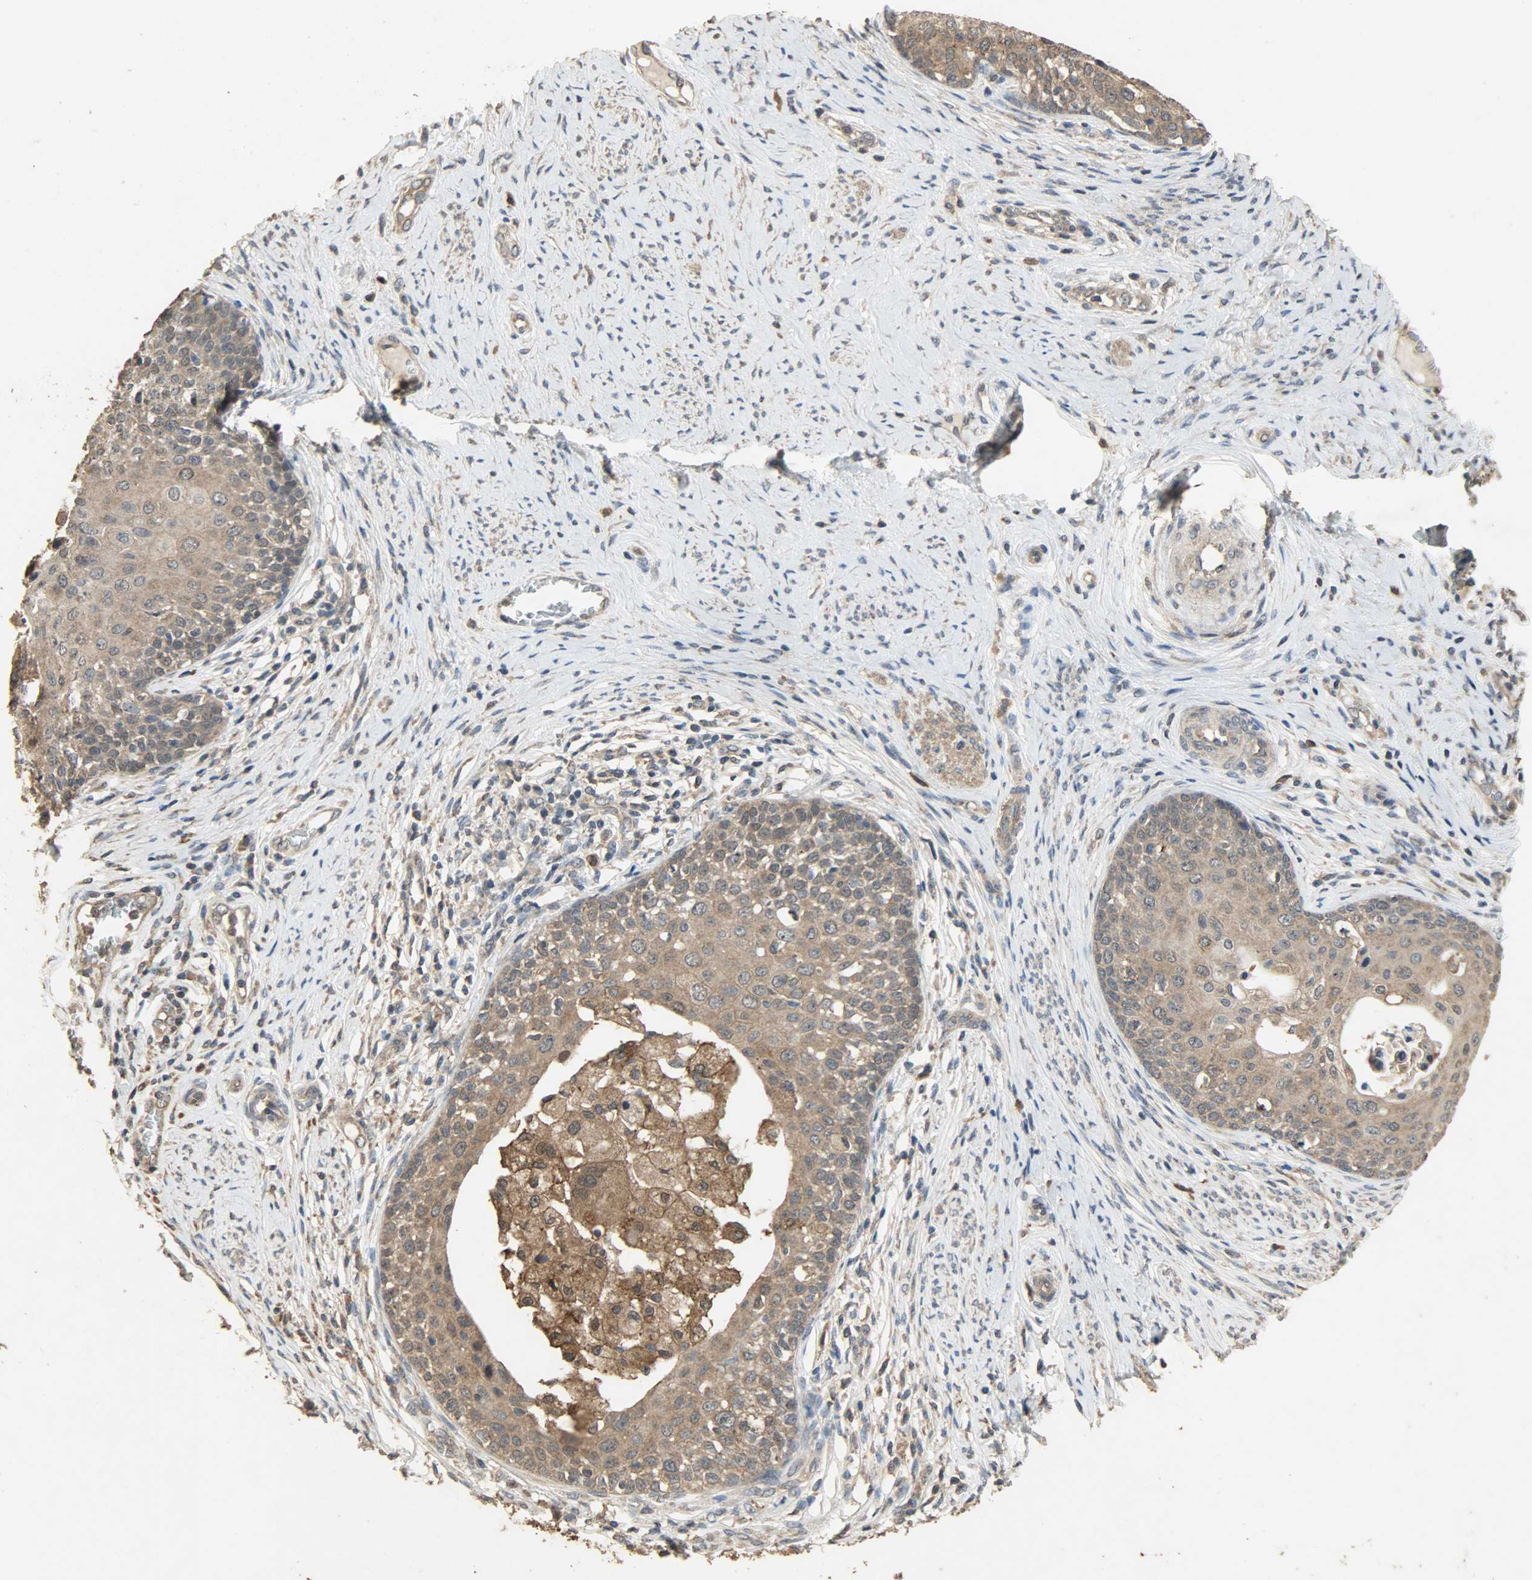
{"staining": {"intensity": "moderate", "quantity": ">75%", "location": "cytoplasmic/membranous"}, "tissue": "cervical cancer", "cell_type": "Tumor cells", "image_type": "cancer", "snomed": [{"axis": "morphology", "description": "Squamous cell carcinoma, NOS"}, {"axis": "morphology", "description": "Adenocarcinoma, NOS"}, {"axis": "topography", "description": "Cervix"}], "caption": "Cervical squamous cell carcinoma stained for a protein (brown) exhibits moderate cytoplasmic/membranous positive expression in about >75% of tumor cells.", "gene": "CDKN2C", "patient": {"sex": "female", "age": 52}}